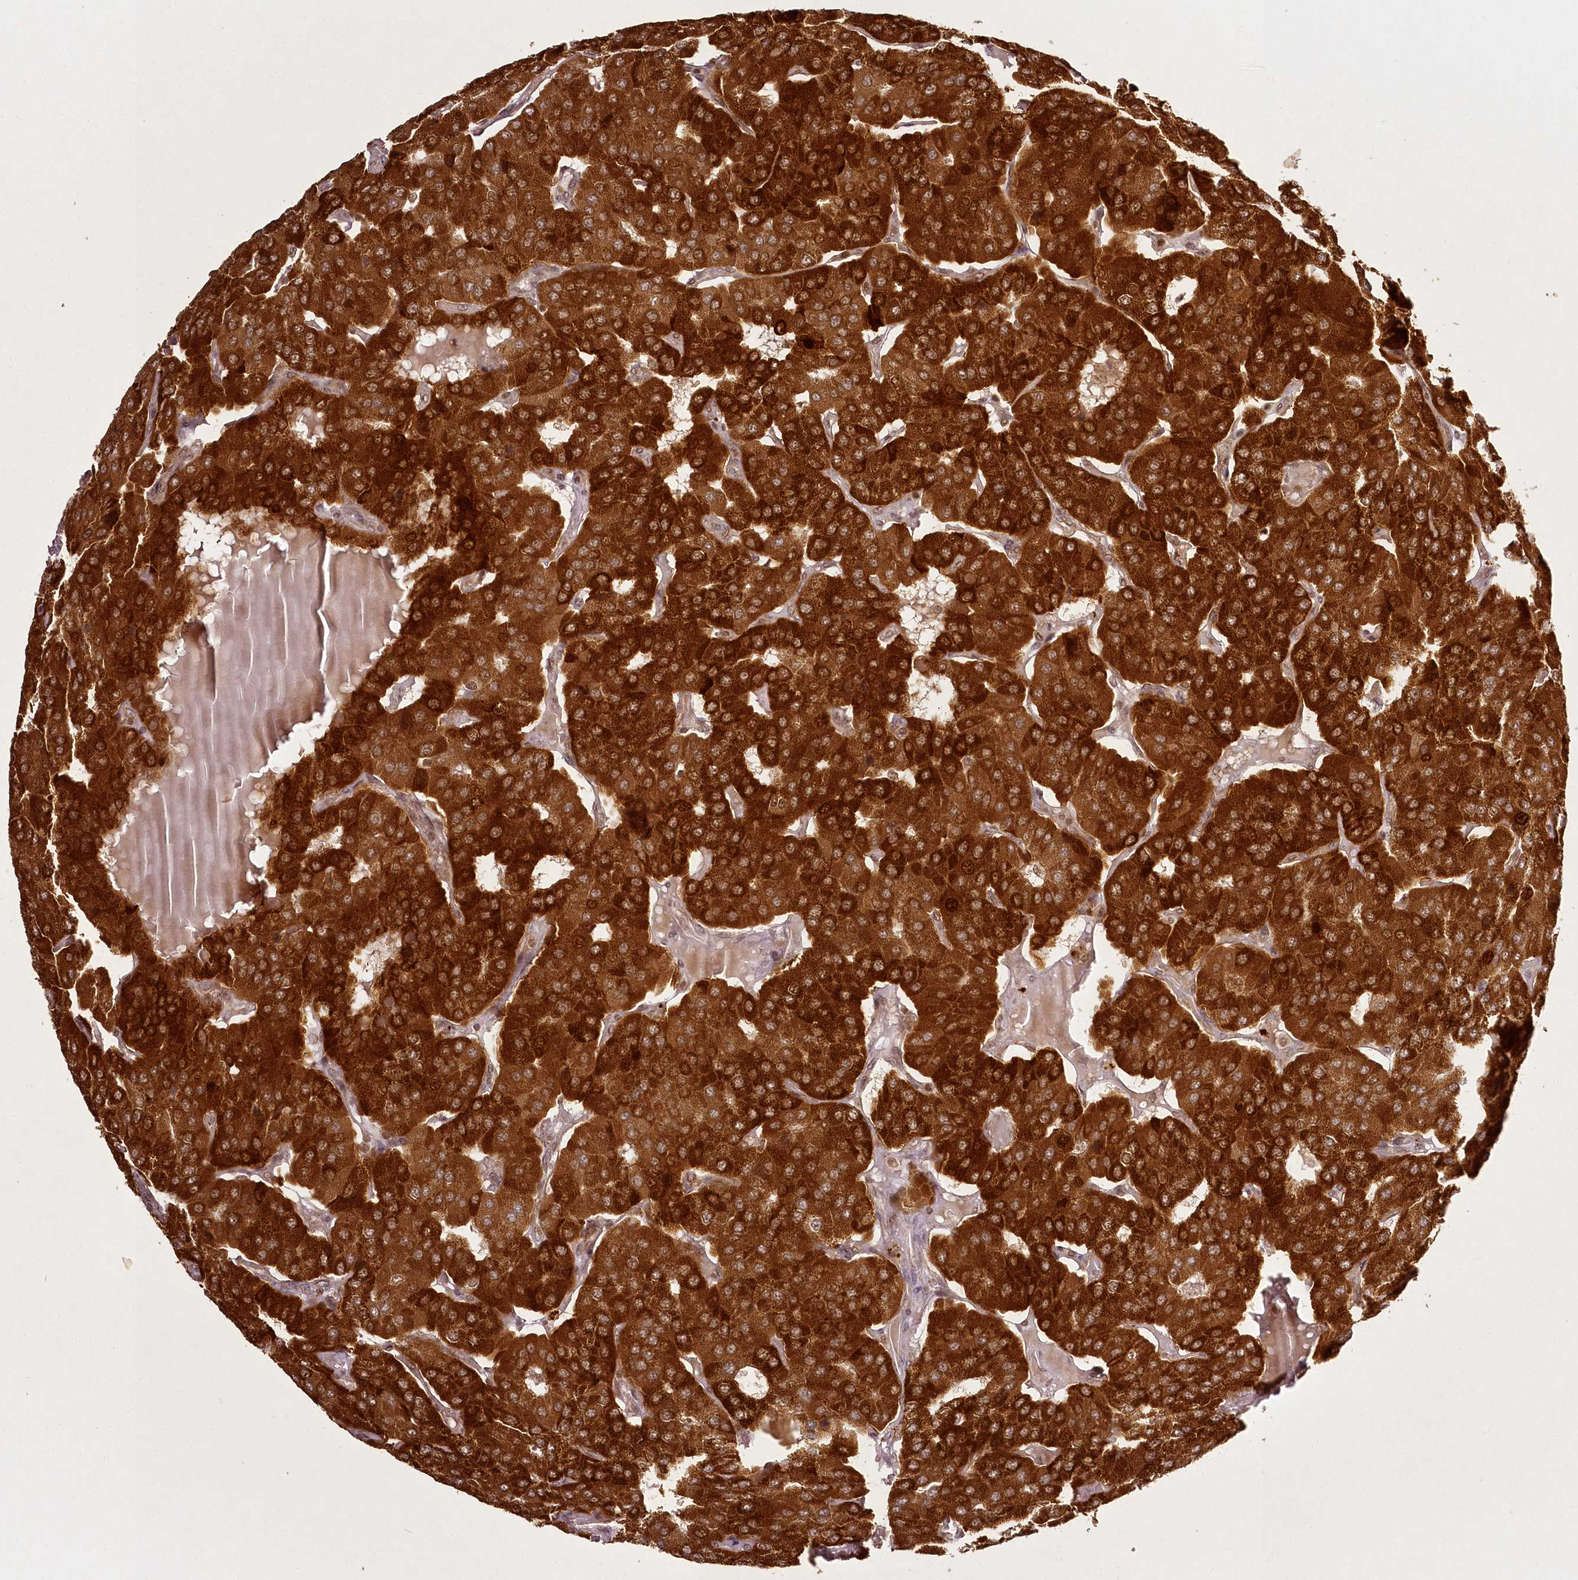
{"staining": {"intensity": "strong", "quantity": ">75%", "location": "cytoplasmic/membranous"}, "tissue": "parathyroid gland", "cell_type": "Glandular cells", "image_type": "normal", "snomed": [{"axis": "morphology", "description": "Normal tissue, NOS"}, {"axis": "morphology", "description": "Adenoma, NOS"}, {"axis": "topography", "description": "Parathyroid gland"}], "caption": "The histopathology image demonstrates staining of normal parathyroid gland, revealing strong cytoplasmic/membranous protein positivity (brown color) within glandular cells. (DAB (3,3'-diaminobenzidine) IHC, brown staining for protein, blue staining for nuclei).", "gene": "CHCHD2", "patient": {"sex": "female", "age": 86}}